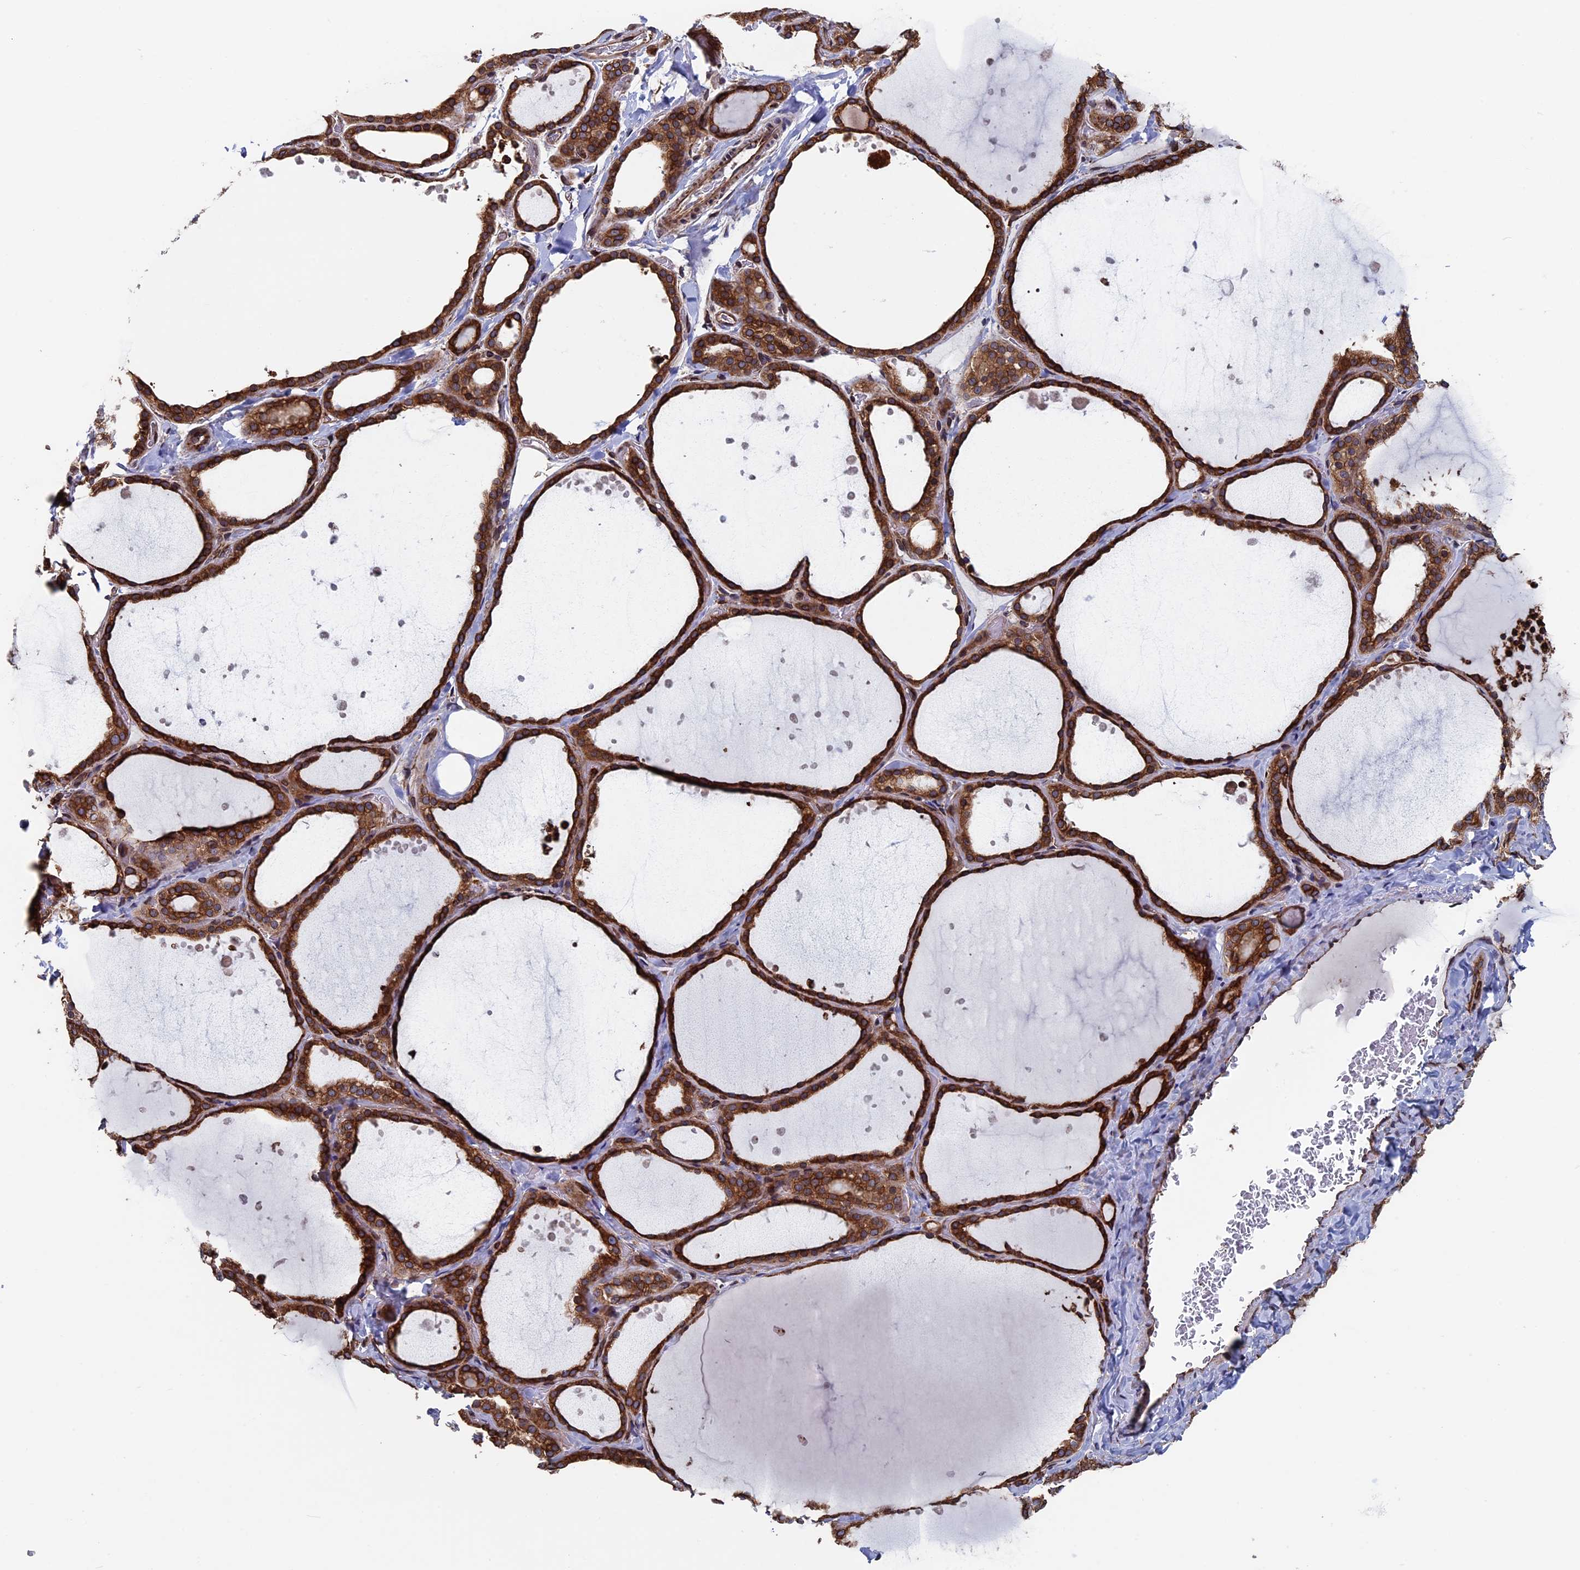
{"staining": {"intensity": "strong", "quantity": ">75%", "location": "cytoplasmic/membranous"}, "tissue": "thyroid gland", "cell_type": "Glandular cells", "image_type": "normal", "snomed": [{"axis": "morphology", "description": "Normal tissue, NOS"}, {"axis": "topography", "description": "Thyroid gland"}], "caption": "Immunohistochemistry (IHC) of normal human thyroid gland exhibits high levels of strong cytoplasmic/membranous expression in about >75% of glandular cells.", "gene": "RPUSD1", "patient": {"sex": "female", "age": 44}}